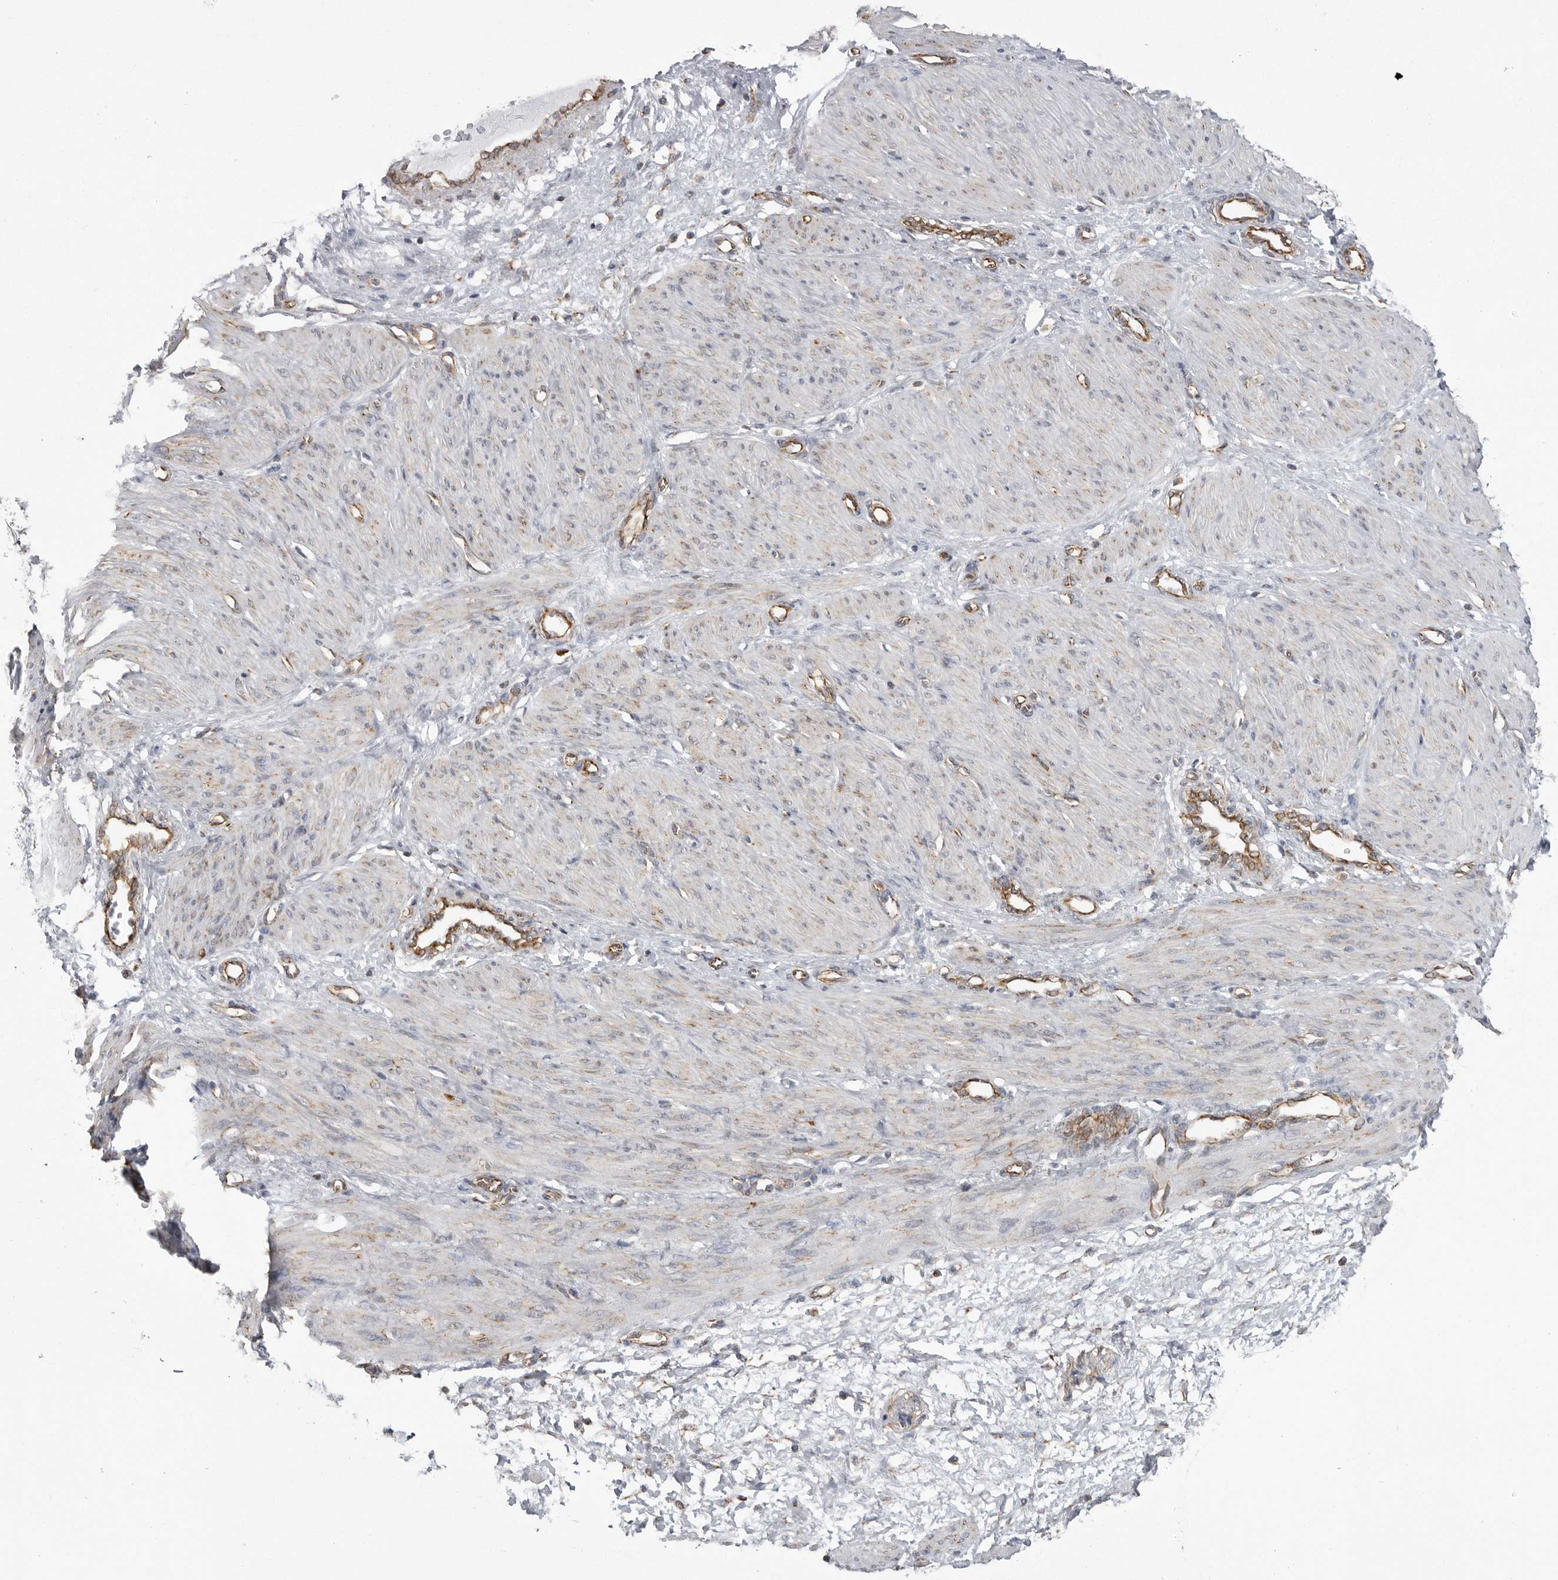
{"staining": {"intensity": "moderate", "quantity": "25%-75%", "location": "cytoplasmic/membranous"}, "tissue": "smooth muscle", "cell_type": "Smooth muscle cells", "image_type": "normal", "snomed": [{"axis": "morphology", "description": "Normal tissue, NOS"}, {"axis": "topography", "description": "Endometrium"}], "caption": "High-magnification brightfield microscopy of benign smooth muscle stained with DAB (3,3'-diaminobenzidine) (brown) and counterstained with hematoxylin (blue). smooth muscle cells exhibit moderate cytoplasmic/membranous staining is seen in about25%-75% of cells. Using DAB (3,3'-diaminobenzidine) (brown) and hematoxylin (blue) stains, captured at high magnification using brightfield microscopy.", "gene": "FH", "patient": {"sex": "female", "age": 33}}